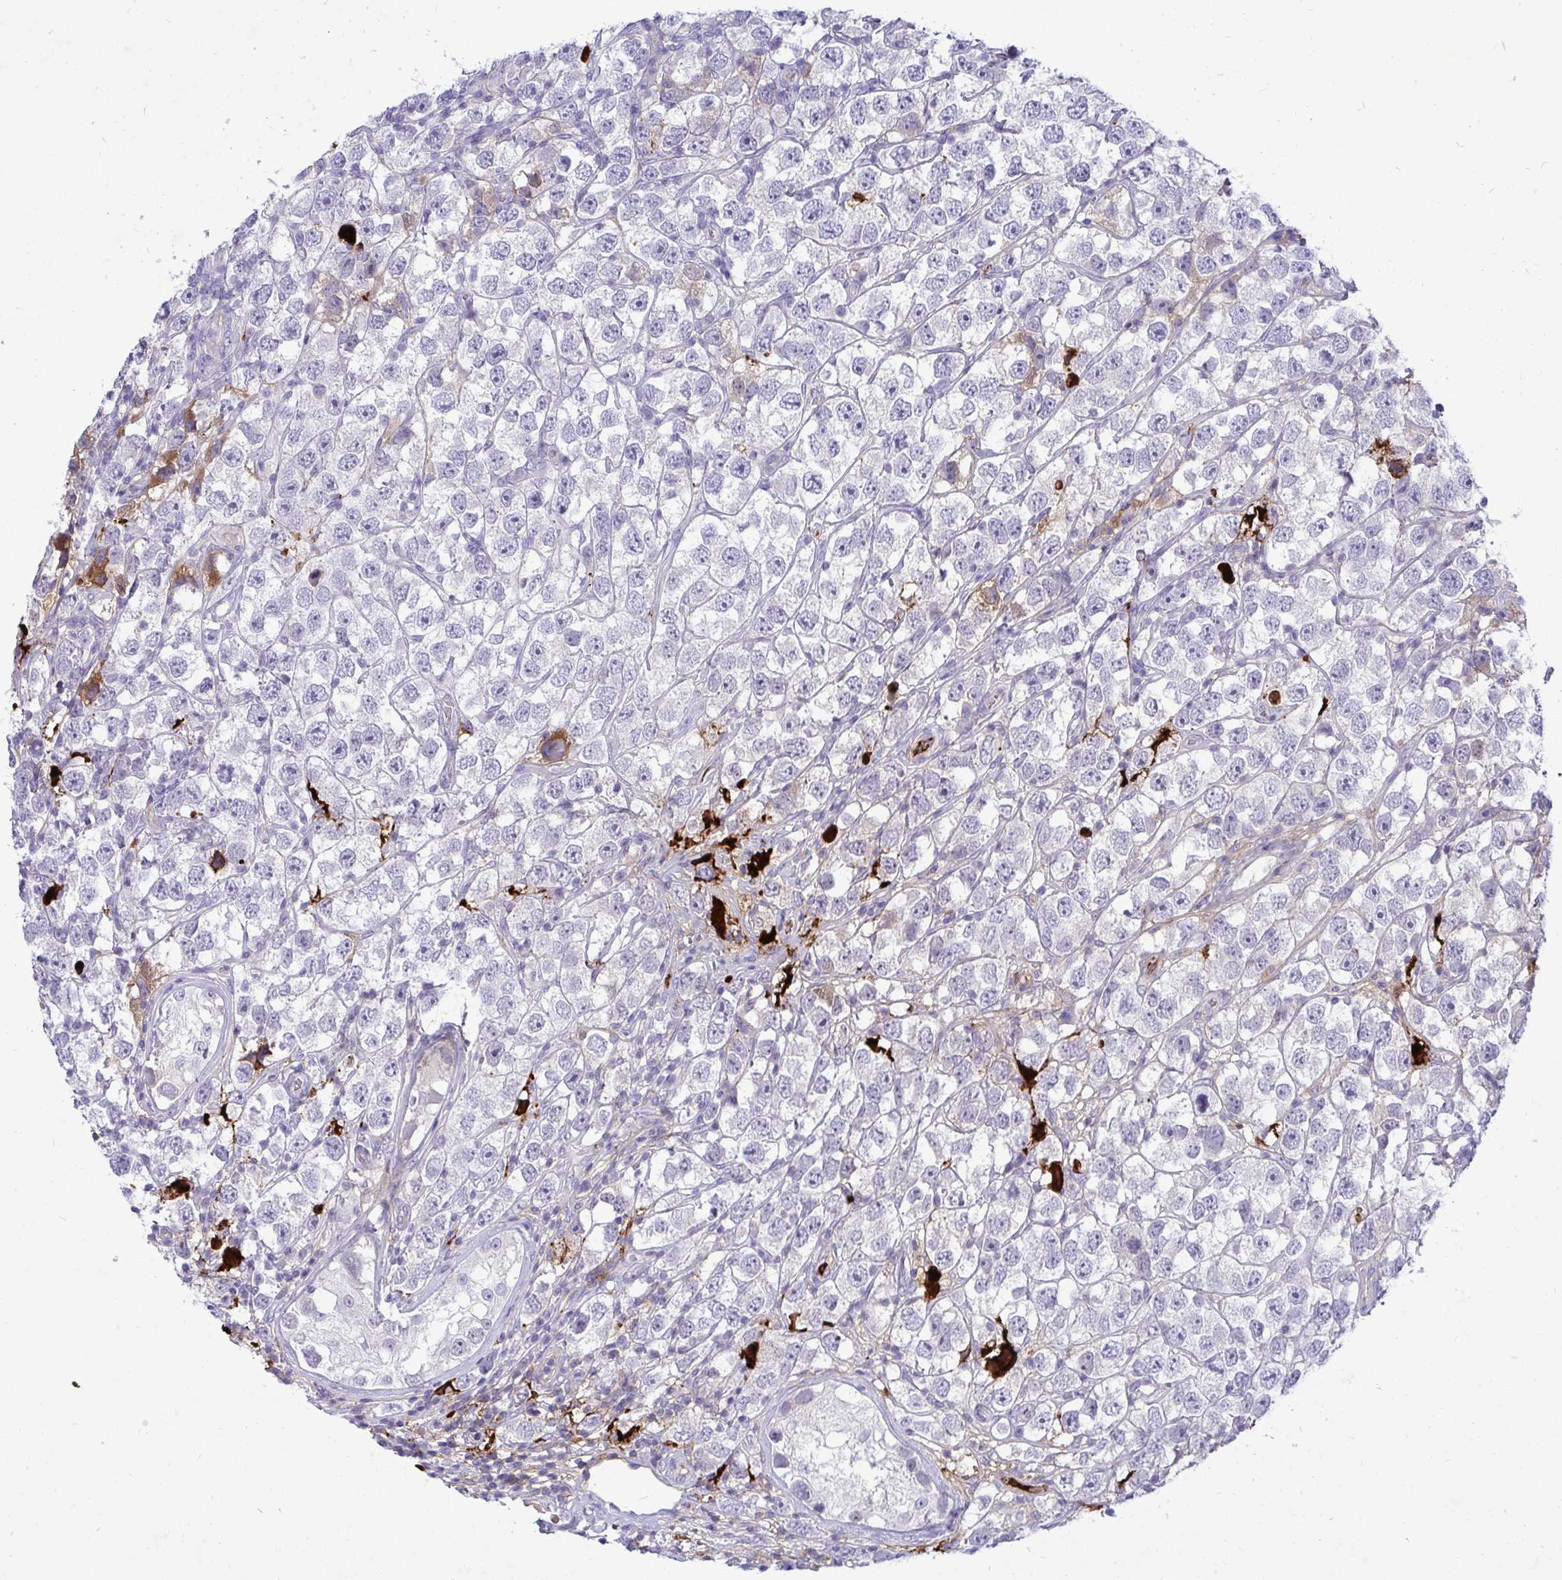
{"staining": {"intensity": "negative", "quantity": "none", "location": "none"}, "tissue": "testis cancer", "cell_type": "Tumor cells", "image_type": "cancer", "snomed": [{"axis": "morphology", "description": "Seminoma, NOS"}, {"axis": "topography", "description": "Testis"}], "caption": "The histopathology image demonstrates no staining of tumor cells in seminoma (testis).", "gene": "F2", "patient": {"sex": "male", "age": 26}}